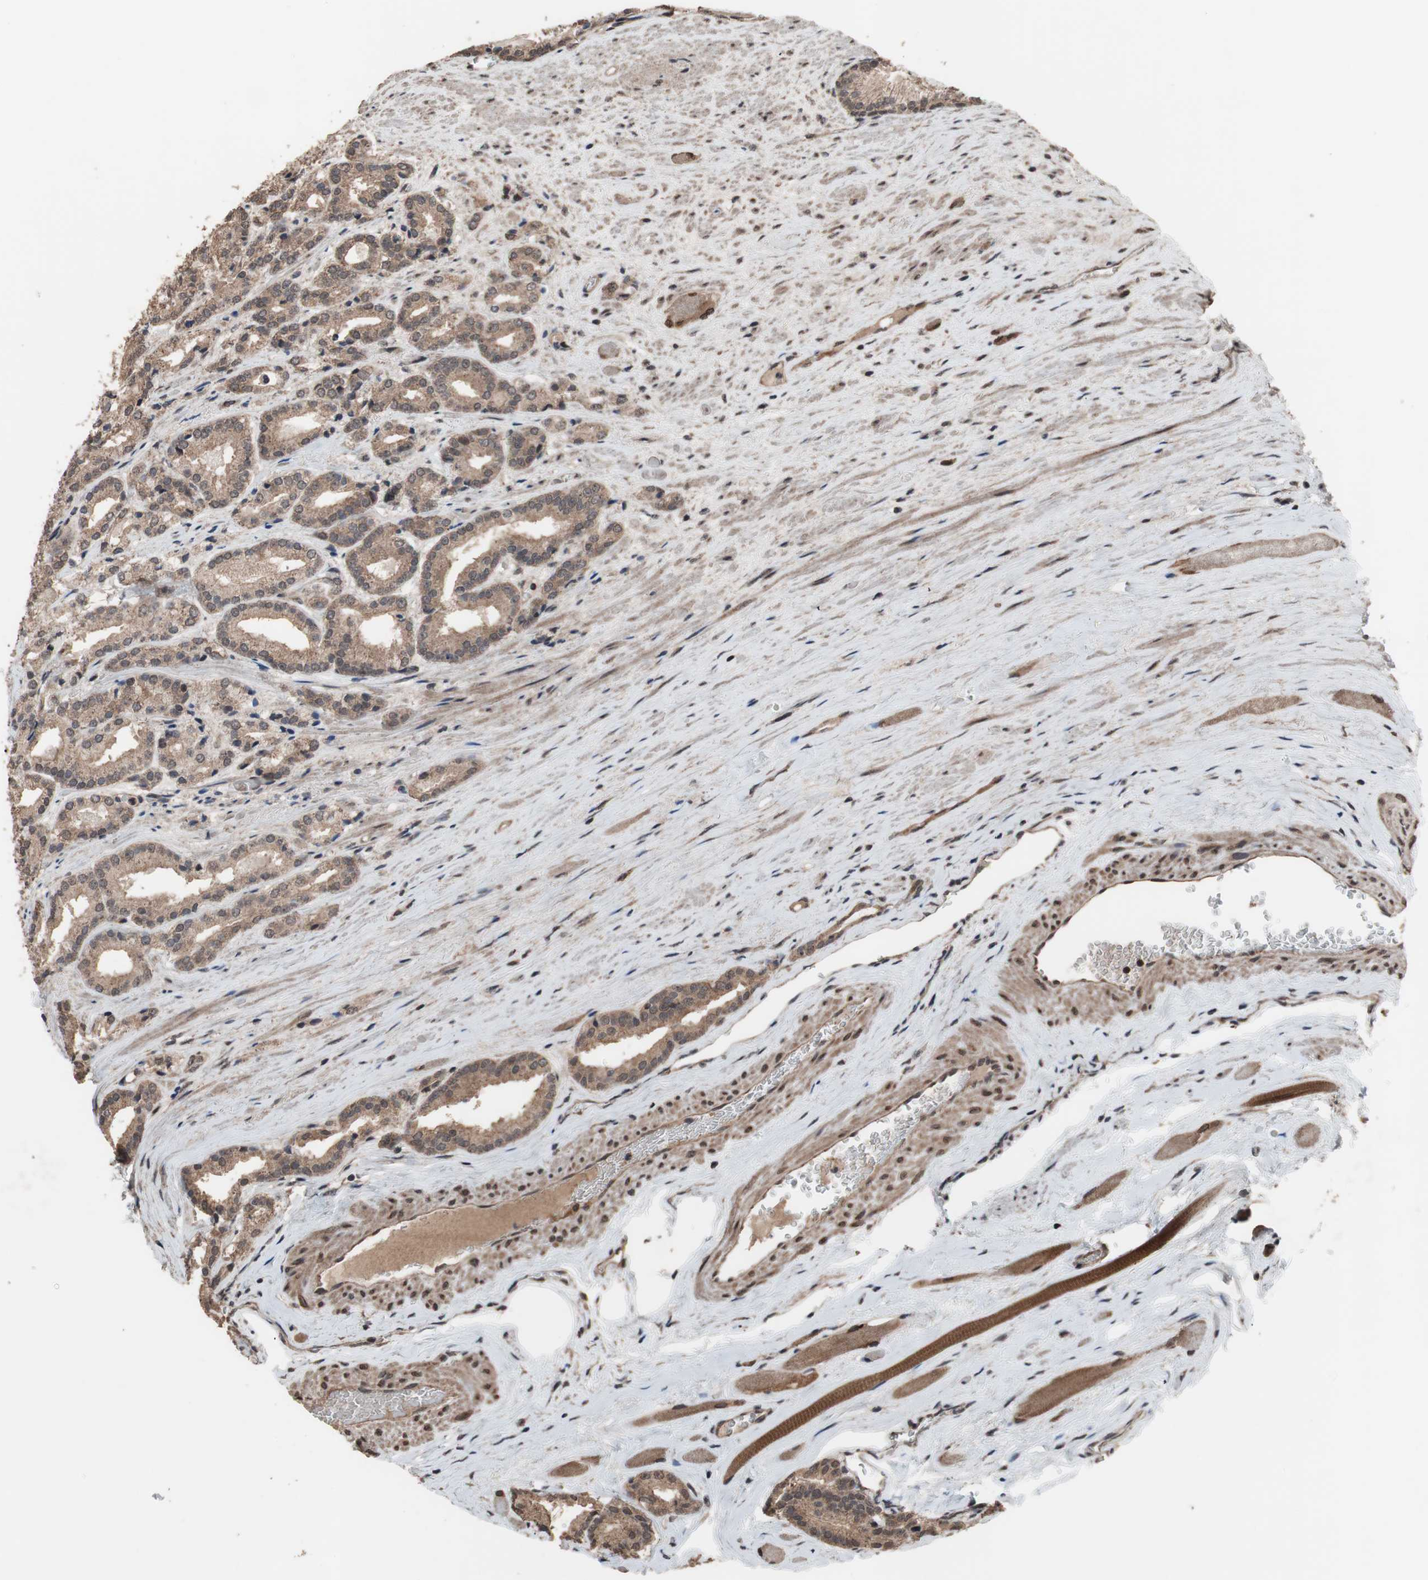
{"staining": {"intensity": "moderate", "quantity": ">75%", "location": "cytoplasmic/membranous"}, "tissue": "prostate cancer", "cell_type": "Tumor cells", "image_type": "cancer", "snomed": [{"axis": "morphology", "description": "Adenocarcinoma, Low grade"}, {"axis": "topography", "description": "Prostate"}], "caption": "Immunohistochemistry of human prostate low-grade adenocarcinoma reveals medium levels of moderate cytoplasmic/membranous staining in about >75% of tumor cells.", "gene": "KANSL1", "patient": {"sex": "male", "age": 59}}